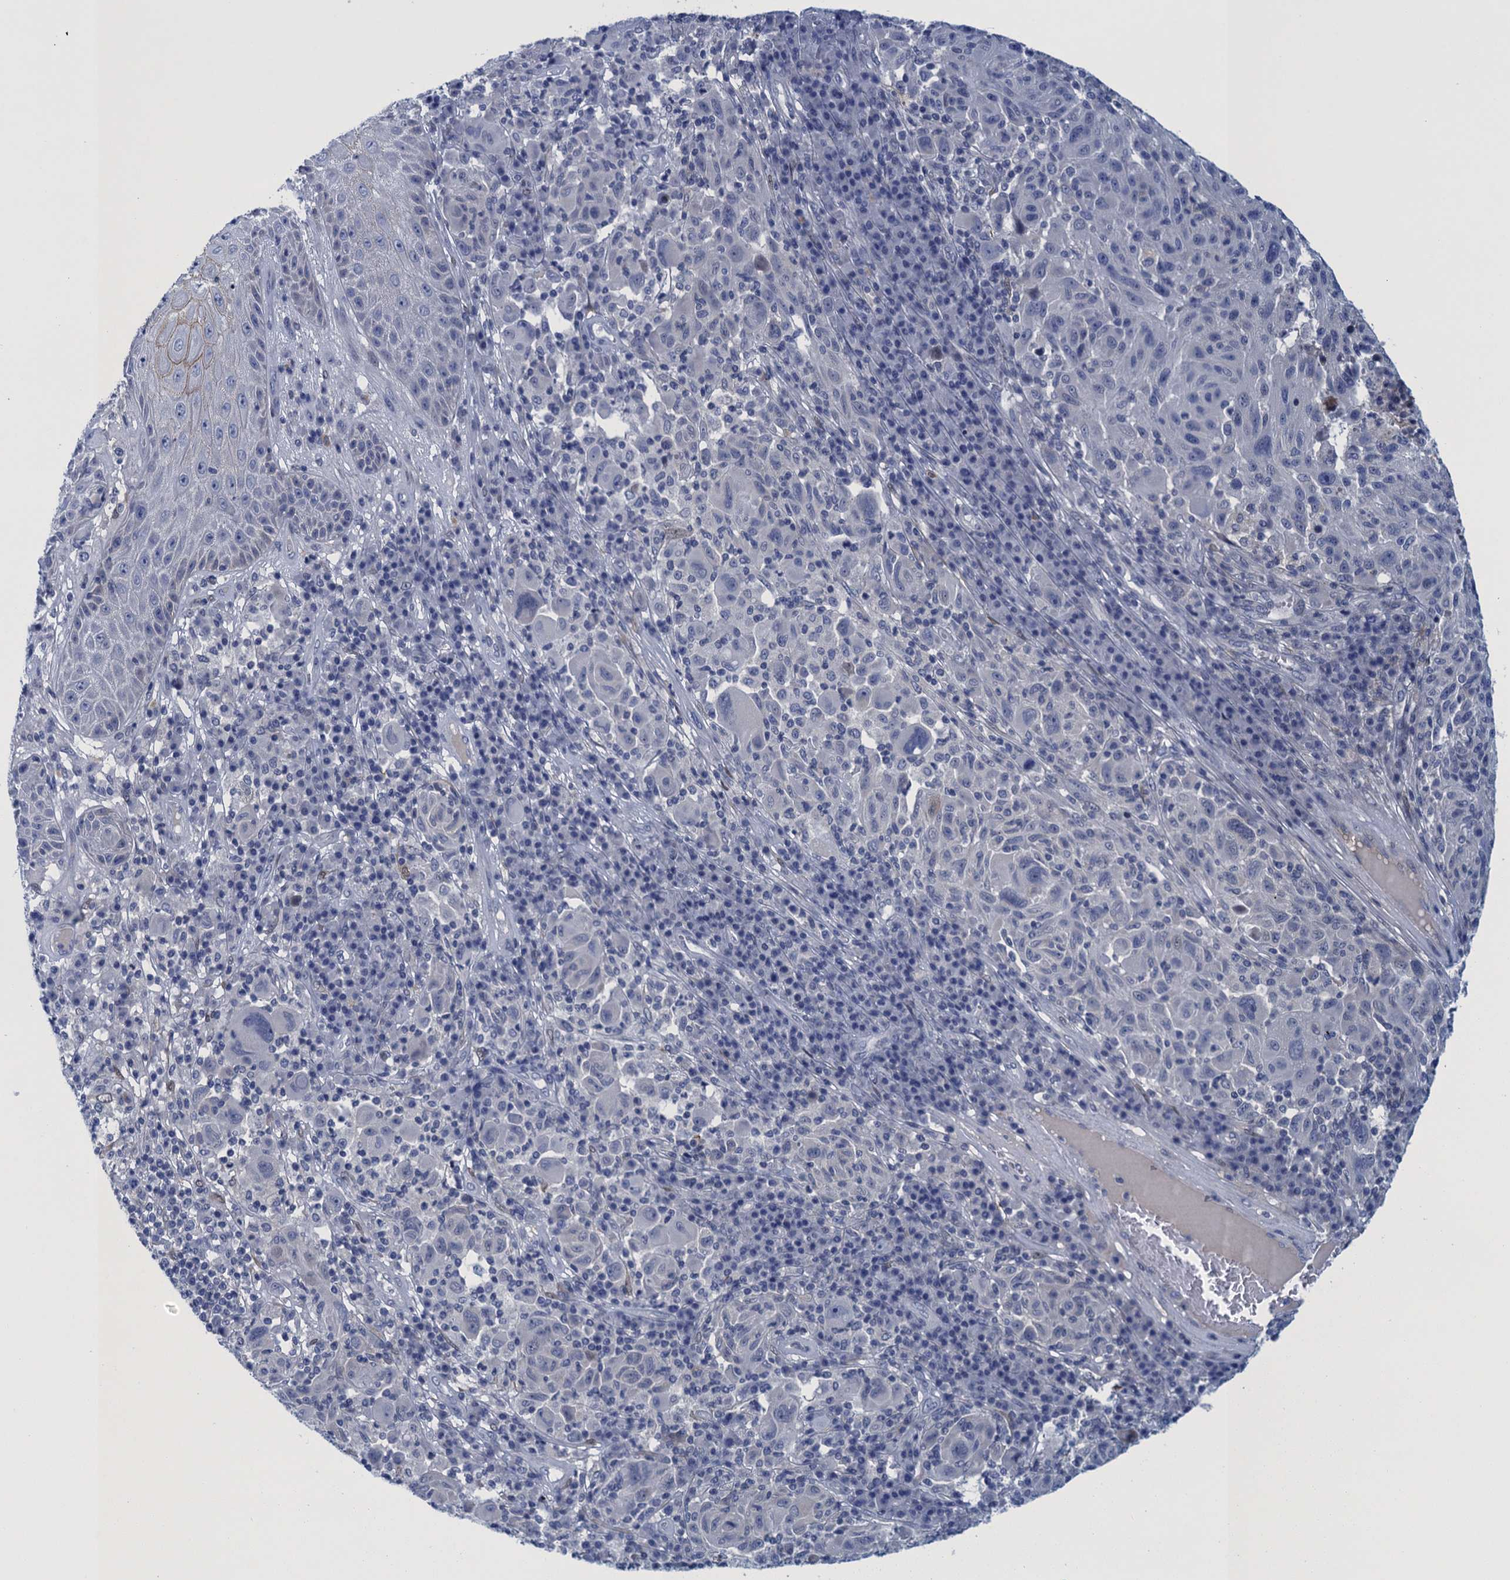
{"staining": {"intensity": "negative", "quantity": "none", "location": "none"}, "tissue": "melanoma", "cell_type": "Tumor cells", "image_type": "cancer", "snomed": [{"axis": "morphology", "description": "Malignant melanoma, NOS"}, {"axis": "topography", "description": "Skin"}], "caption": "Tumor cells are negative for brown protein staining in melanoma.", "gene": "SCEL", "patient": {"sex": "male", "age": 53}}